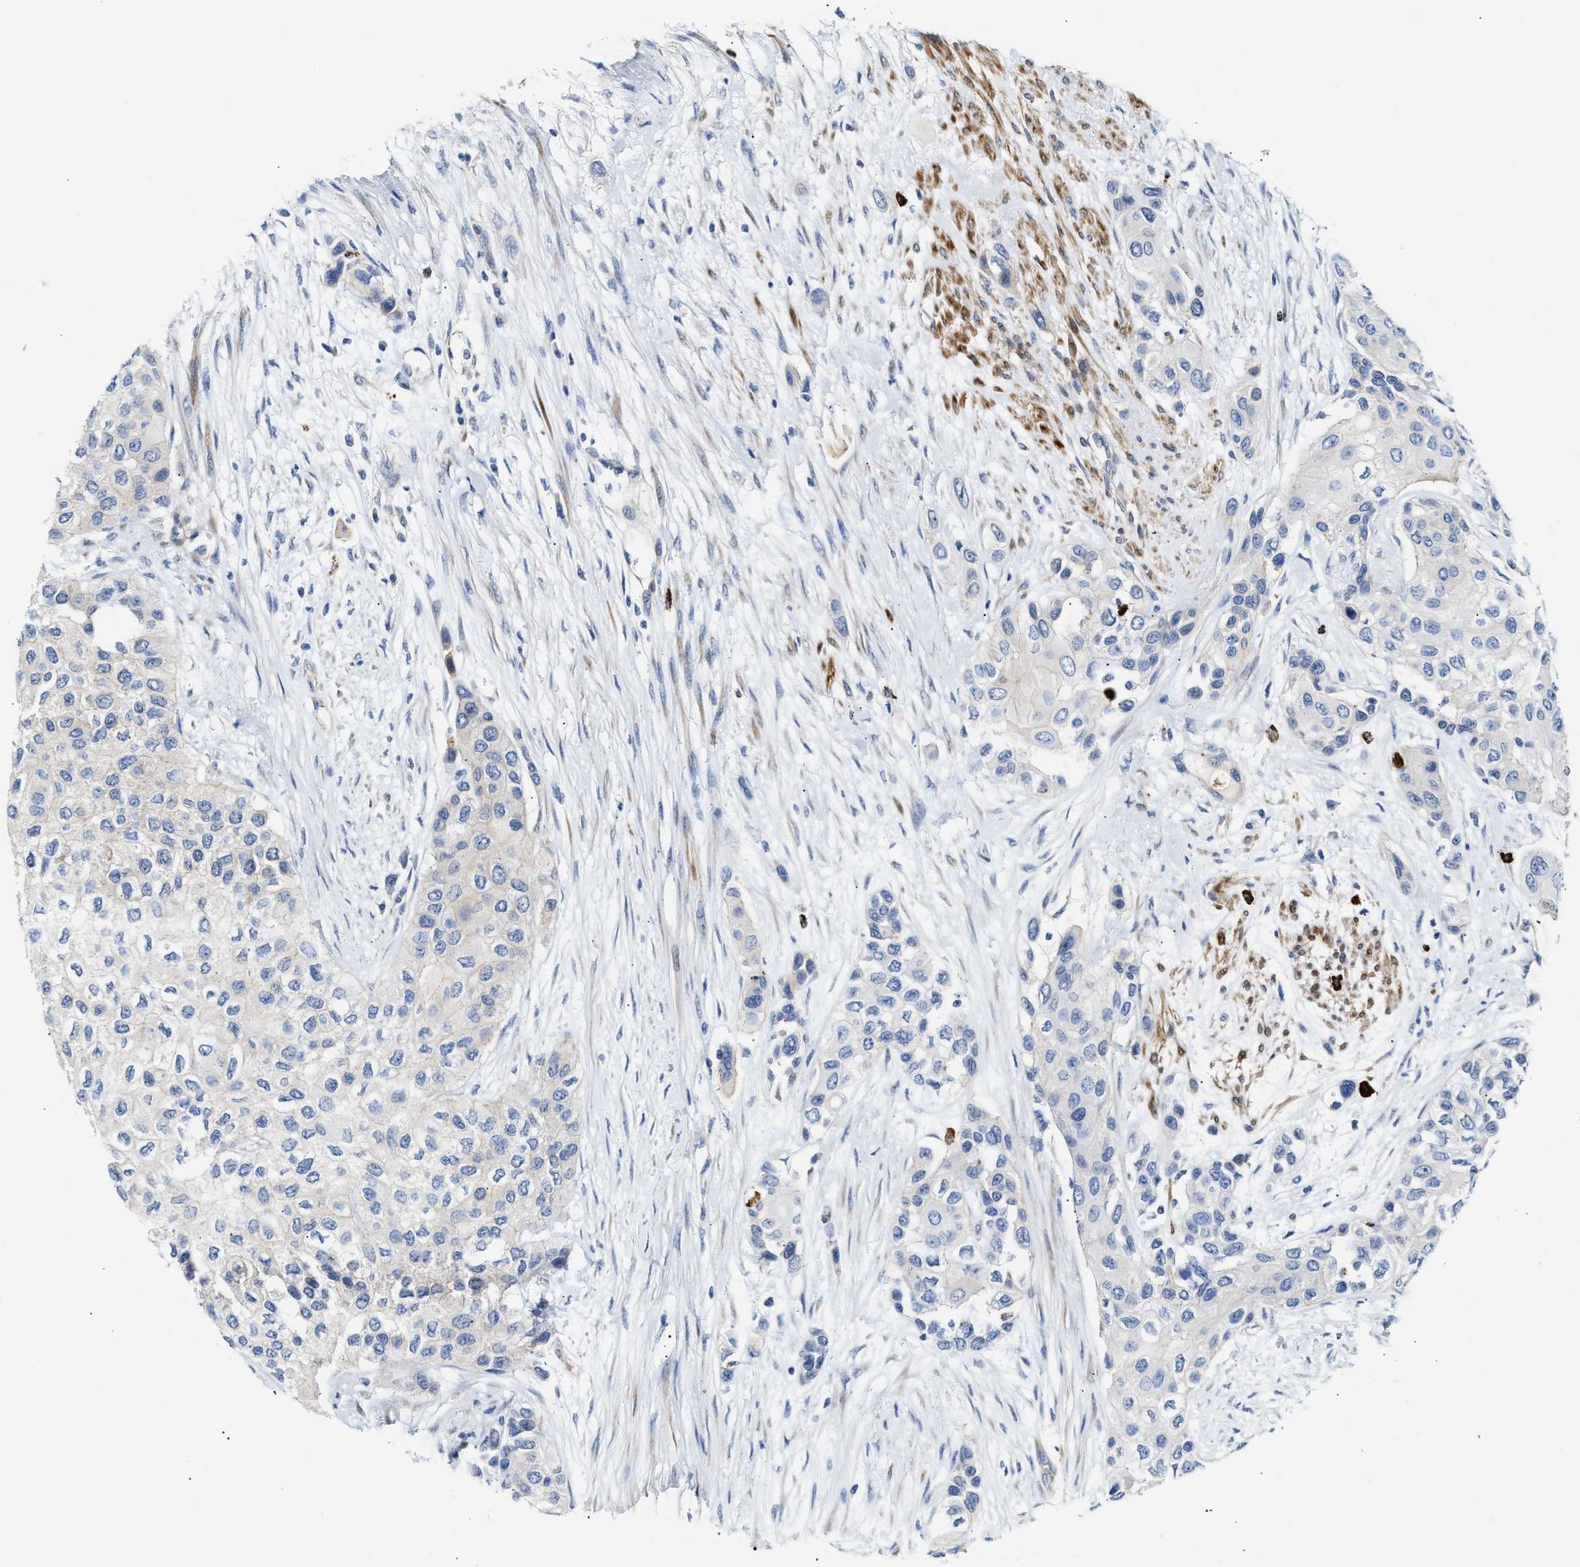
{"staining": {"intensity": "negative", "quantity": "none", "location": "none"}, "tissue": "urothelial cancer", "cell_type": "Tumor cells", "image_type": "cancer", "snomed": [{"axis": "morphology", "description": "Urothelial carcinoma, High grade"}, {"axis": "topography", "description": "Urinary bladder"}], "caption": "The micrograph exhibits no significant positivity in tumor cells of urothelial cancer.", "gene": "FHL1", "patient": {"sex": "female", "age": 56}}